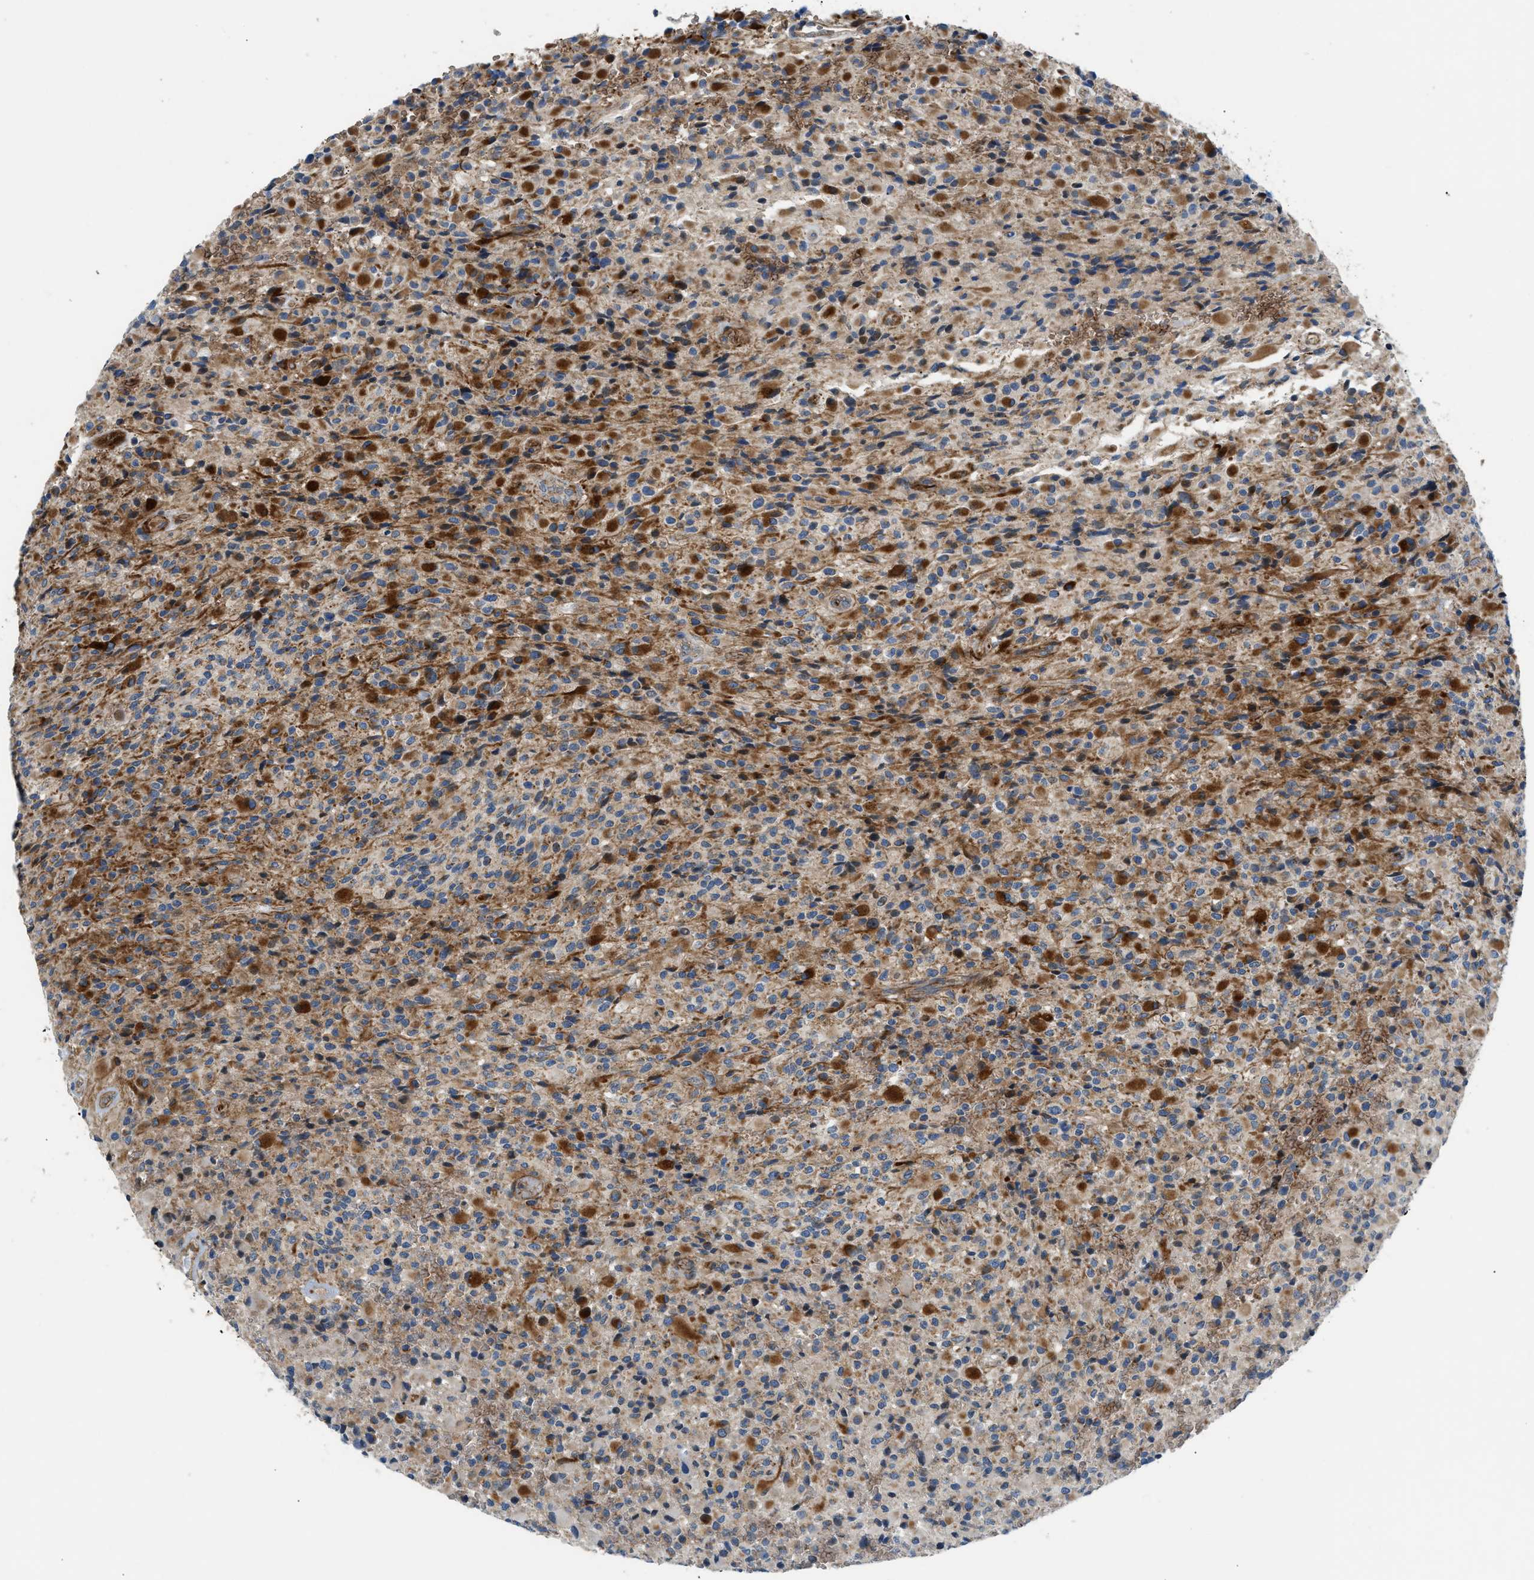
{"staining": {"intensity": "moderate", "quantity": "25%-75%", "location": "cytoplasmic/membranous"}, "tissue": "glioma", "cell_type": "Tumor cells", "image_type": "cancer", "snomed": [{"axis": "morphology", "description": "Glioma, malignant, High grade"}, {"axis": "topography", "description": "Brain"}], "caption": "This photomicrograph exhibits malignant high-grade glioma stained with IHC to label a protein in brown. The cytoplasmic/membranous of tumor cells show moderate positivity for the protein. Nuclei are counter-stained blue.", "gene": "DHODH", "patient": {"sex": "male", "age": 71}}